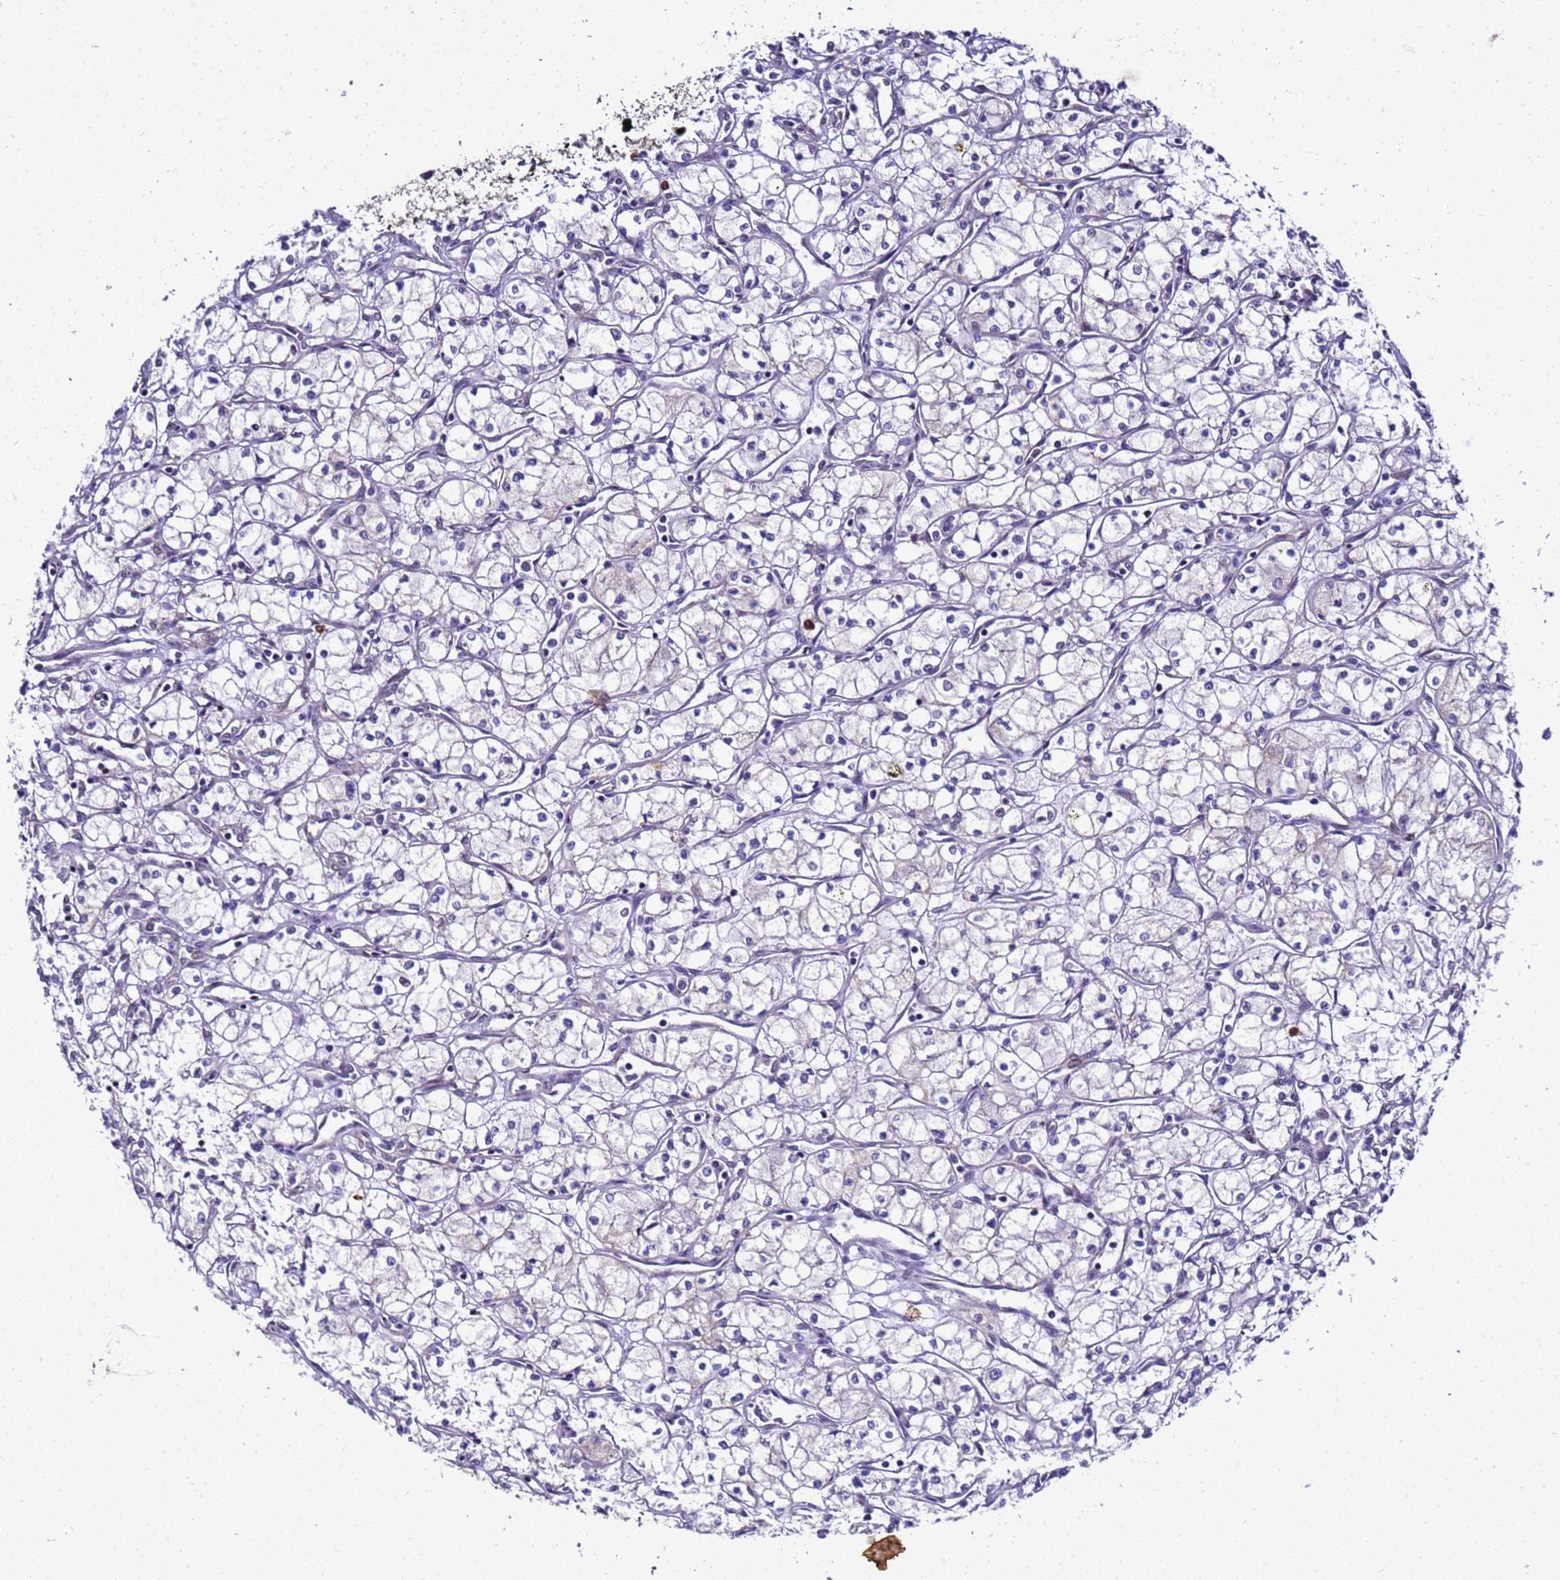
{"staining": {"intensity": "negative", "quantity": "none", "location": "none"}, "tissue": "renal cancer", "cell_type": "Tumor cells", "image_type": "cancer", "snomed": [{"axis": "morphology", "description": "Adenocarcinoma, NOS"}, {"axis": "topography", "description": "Kidney"}], "caption": "A histopathology image of human renal cancer (adenocarcinoma) is negative for staining in tumor cells.", "gene": "SMN1", "patient": {"sex": "male", "age": 59}}